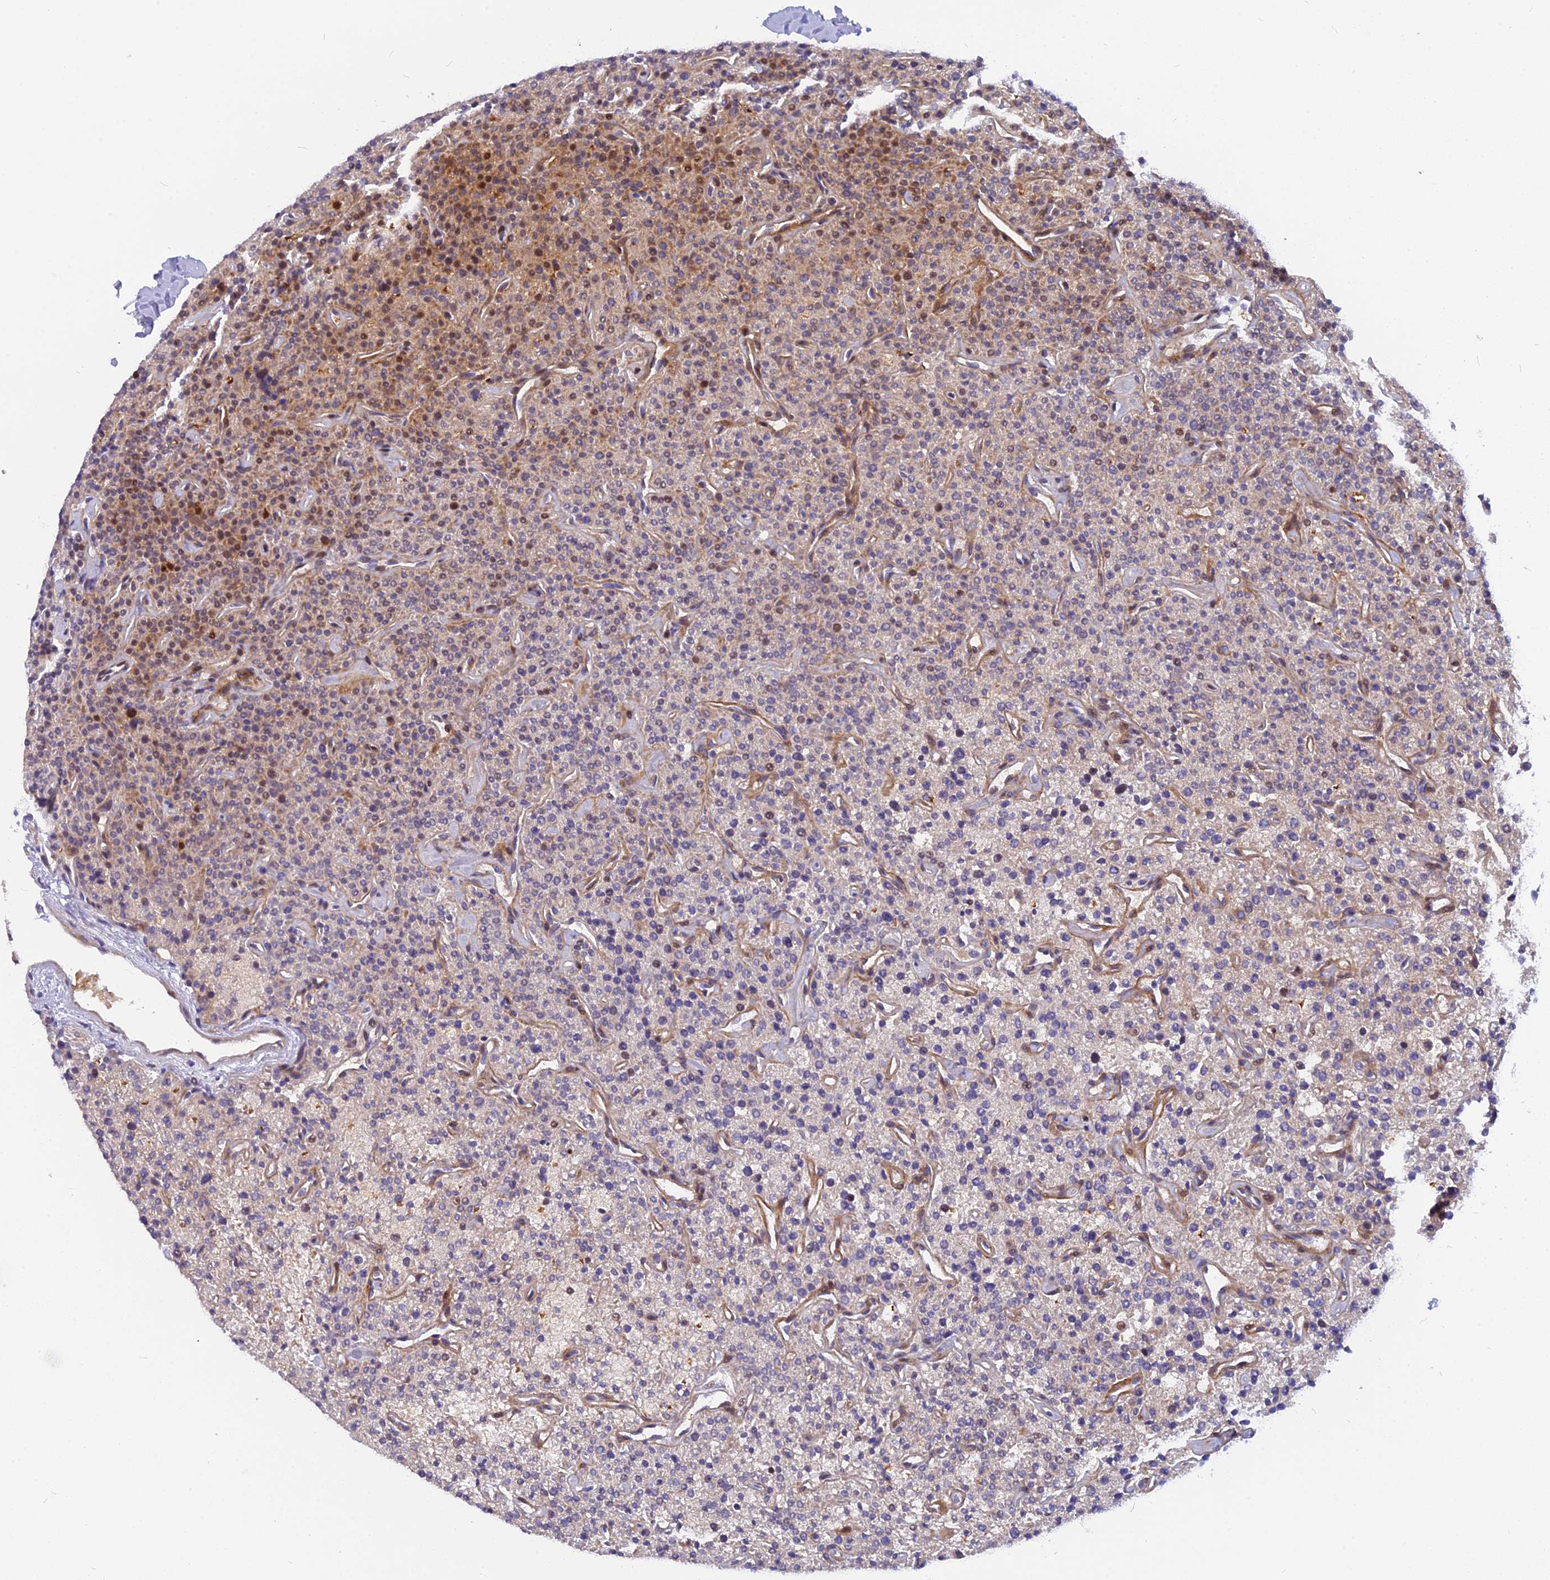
{"staining": {"intensity": "moderate", "quantity": "<25%", "location": "cytoplasmic/membranous,nuclear"}, "tissue": "parathyroid gland", "cell_type": "Glandular cells", "image_type": "normal", "snomed": [{"axis": "morphology", "description": "Normal tissue, NOS"}, {"axis": "topography", "description": "Parathyroid gland"}], "caption": "Glandular cells reveal low levels of moderate cytoplasmic/membranous,nuclear expression in about <25% of cells in normal human parathyroid gland.", "gene": "NKPD1", "patient": {"sex": "male", "age": 46}}